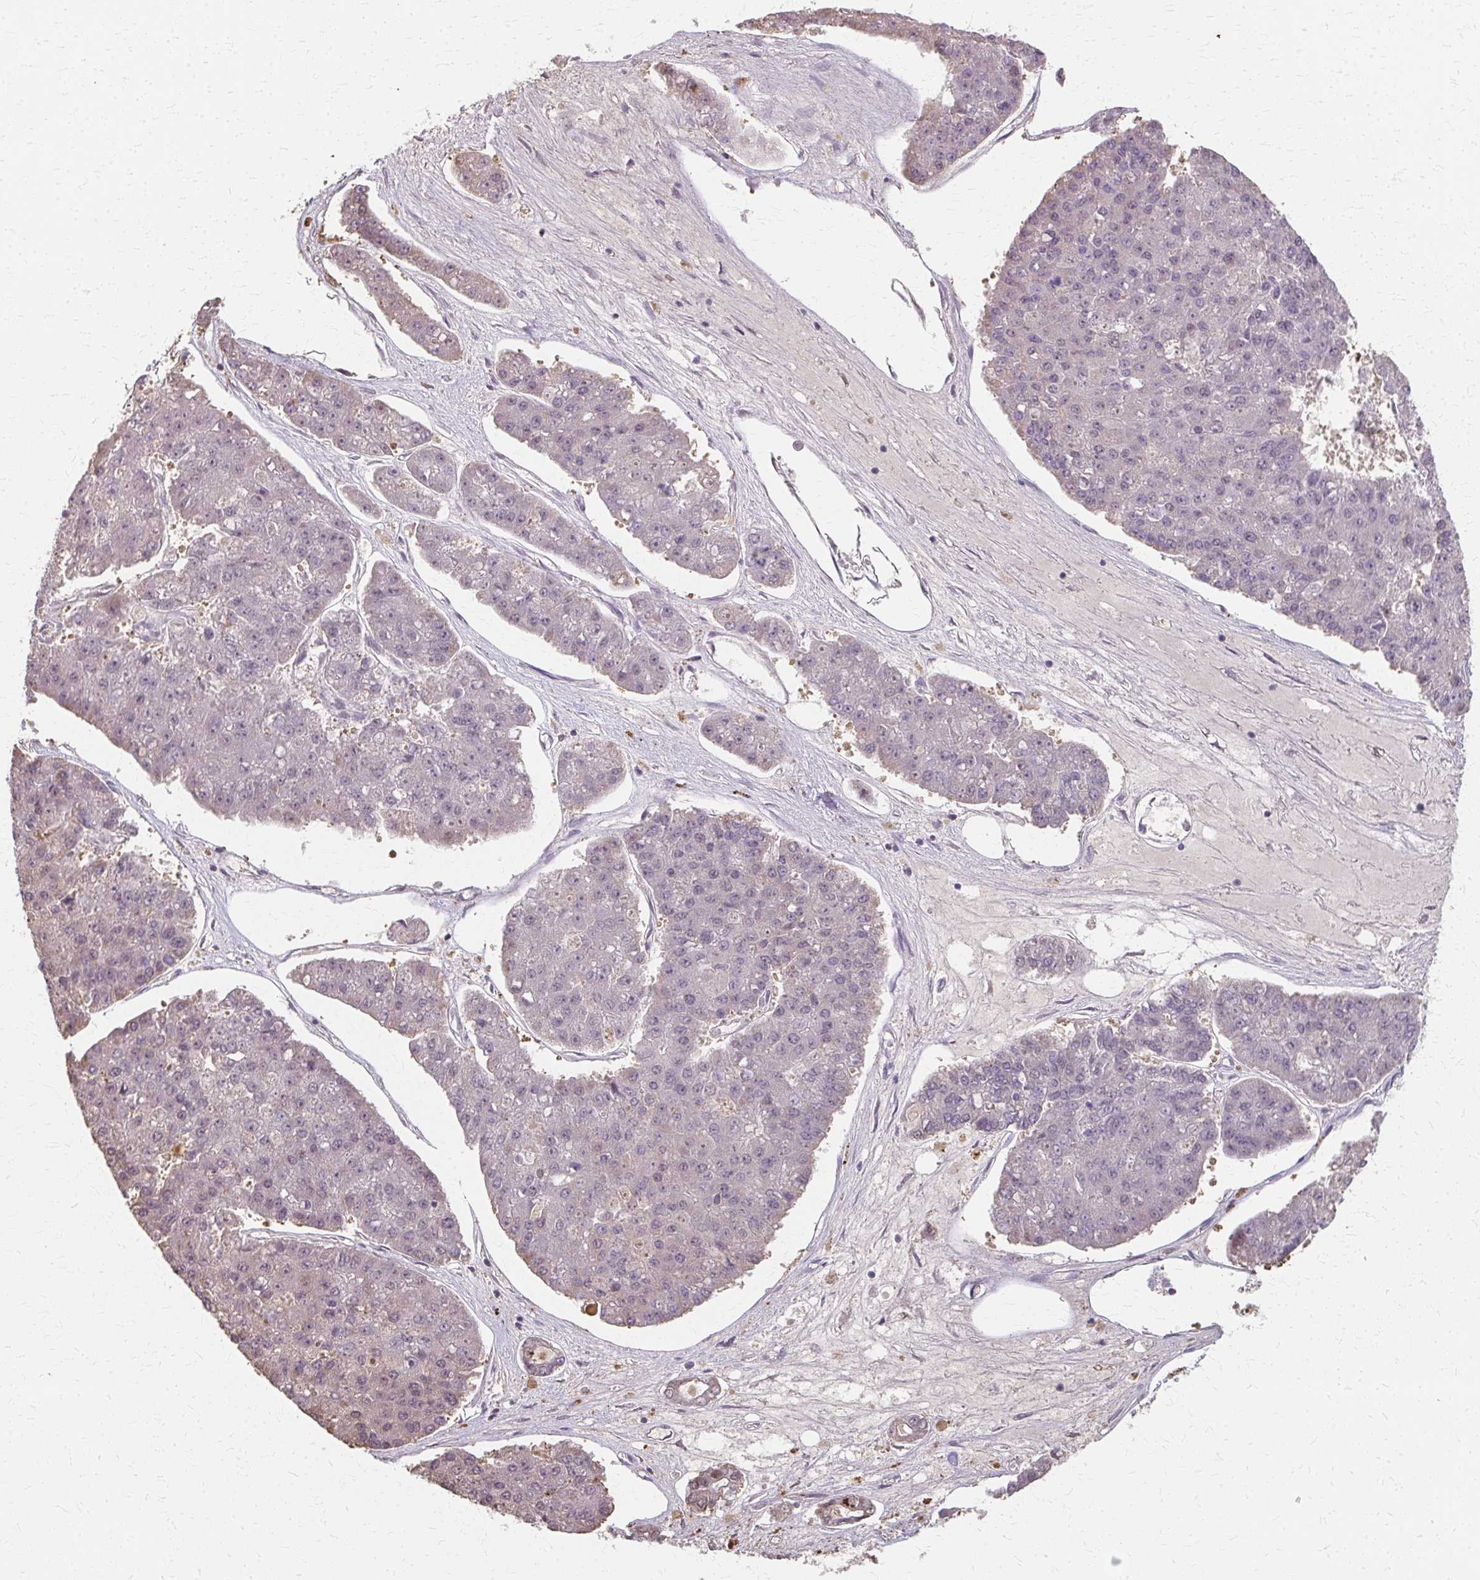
{"staining": {"intensity": "weak", "quantity": "25%-75%", "location": "cytoplasmic/membranous,nuclear"}, "tissue": "pancreatic cancer", "cell_type": "Tumor cells", "image_type": "cancer", "snomed": [{"axis": "morphology", "description": "Adenocarcinoma, NOS"}, {"axis": "topography", "description": "Pancreas"}], "caption": "Pancreatic adenocarcinoma stained with a protein marker exhibits weak staining in tumor cells.", "gene": "RABGAP1L", "patient": {"sex": "male", "age": 50}}